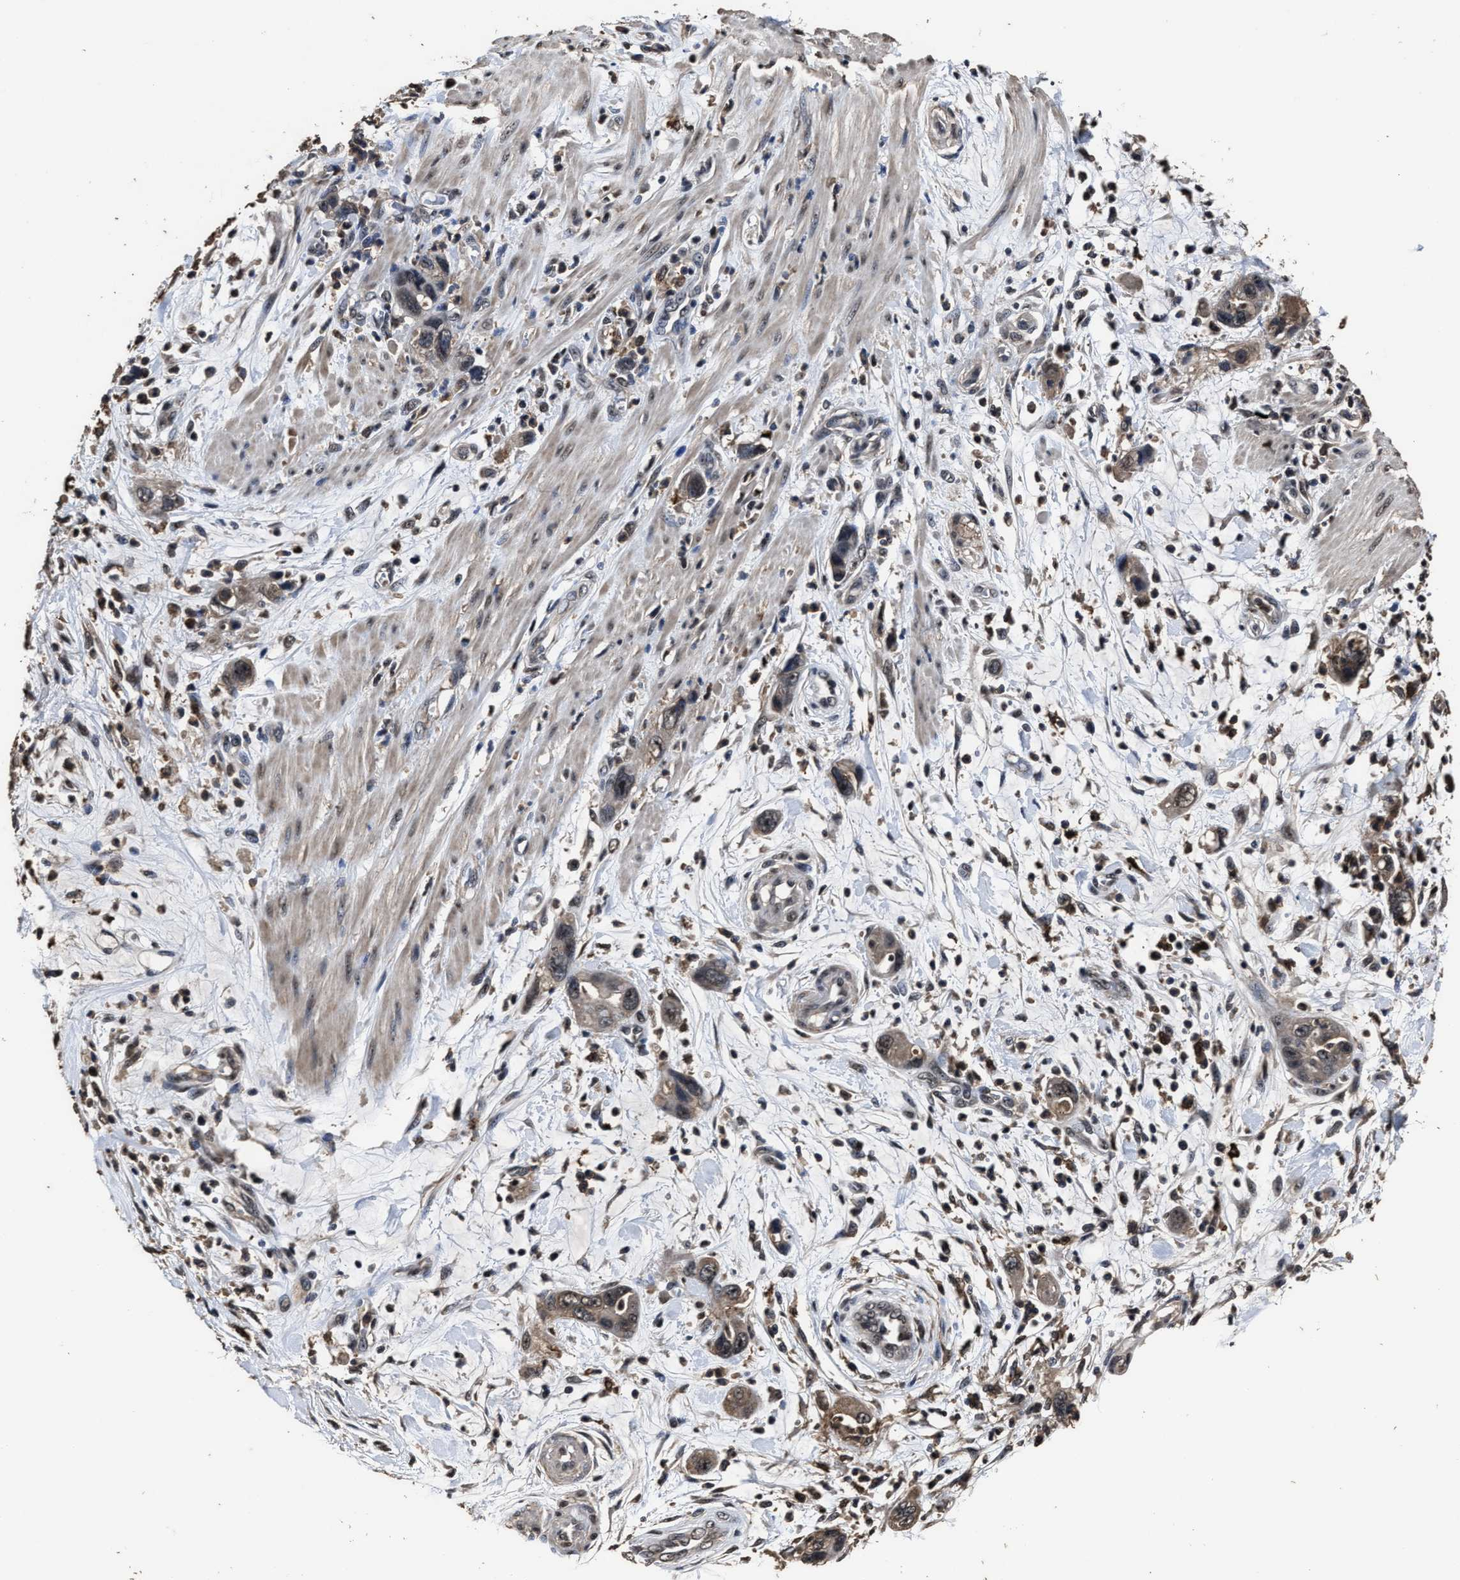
{"staining": {"intensity": "weak", "quantity": ">75%", "location": "cytoplasmic/membranous"}, "tissue": "pancreatic cancer", "cell_type": "Tumor cells", "image_type": "cancer", "snomed": [{"axis": "morphology", "description": "Adenocarcinoma, NOS"}, {"axis": "topography", "description": "Pancreas"}], "caption": "A brown stain shows weak cytoplasmic/membranous staining of a protein in pancreatic adenocarcinoma tumor cells.", "gene": "RSBN1L", "patient": {"sex": "female", "age": 70}}